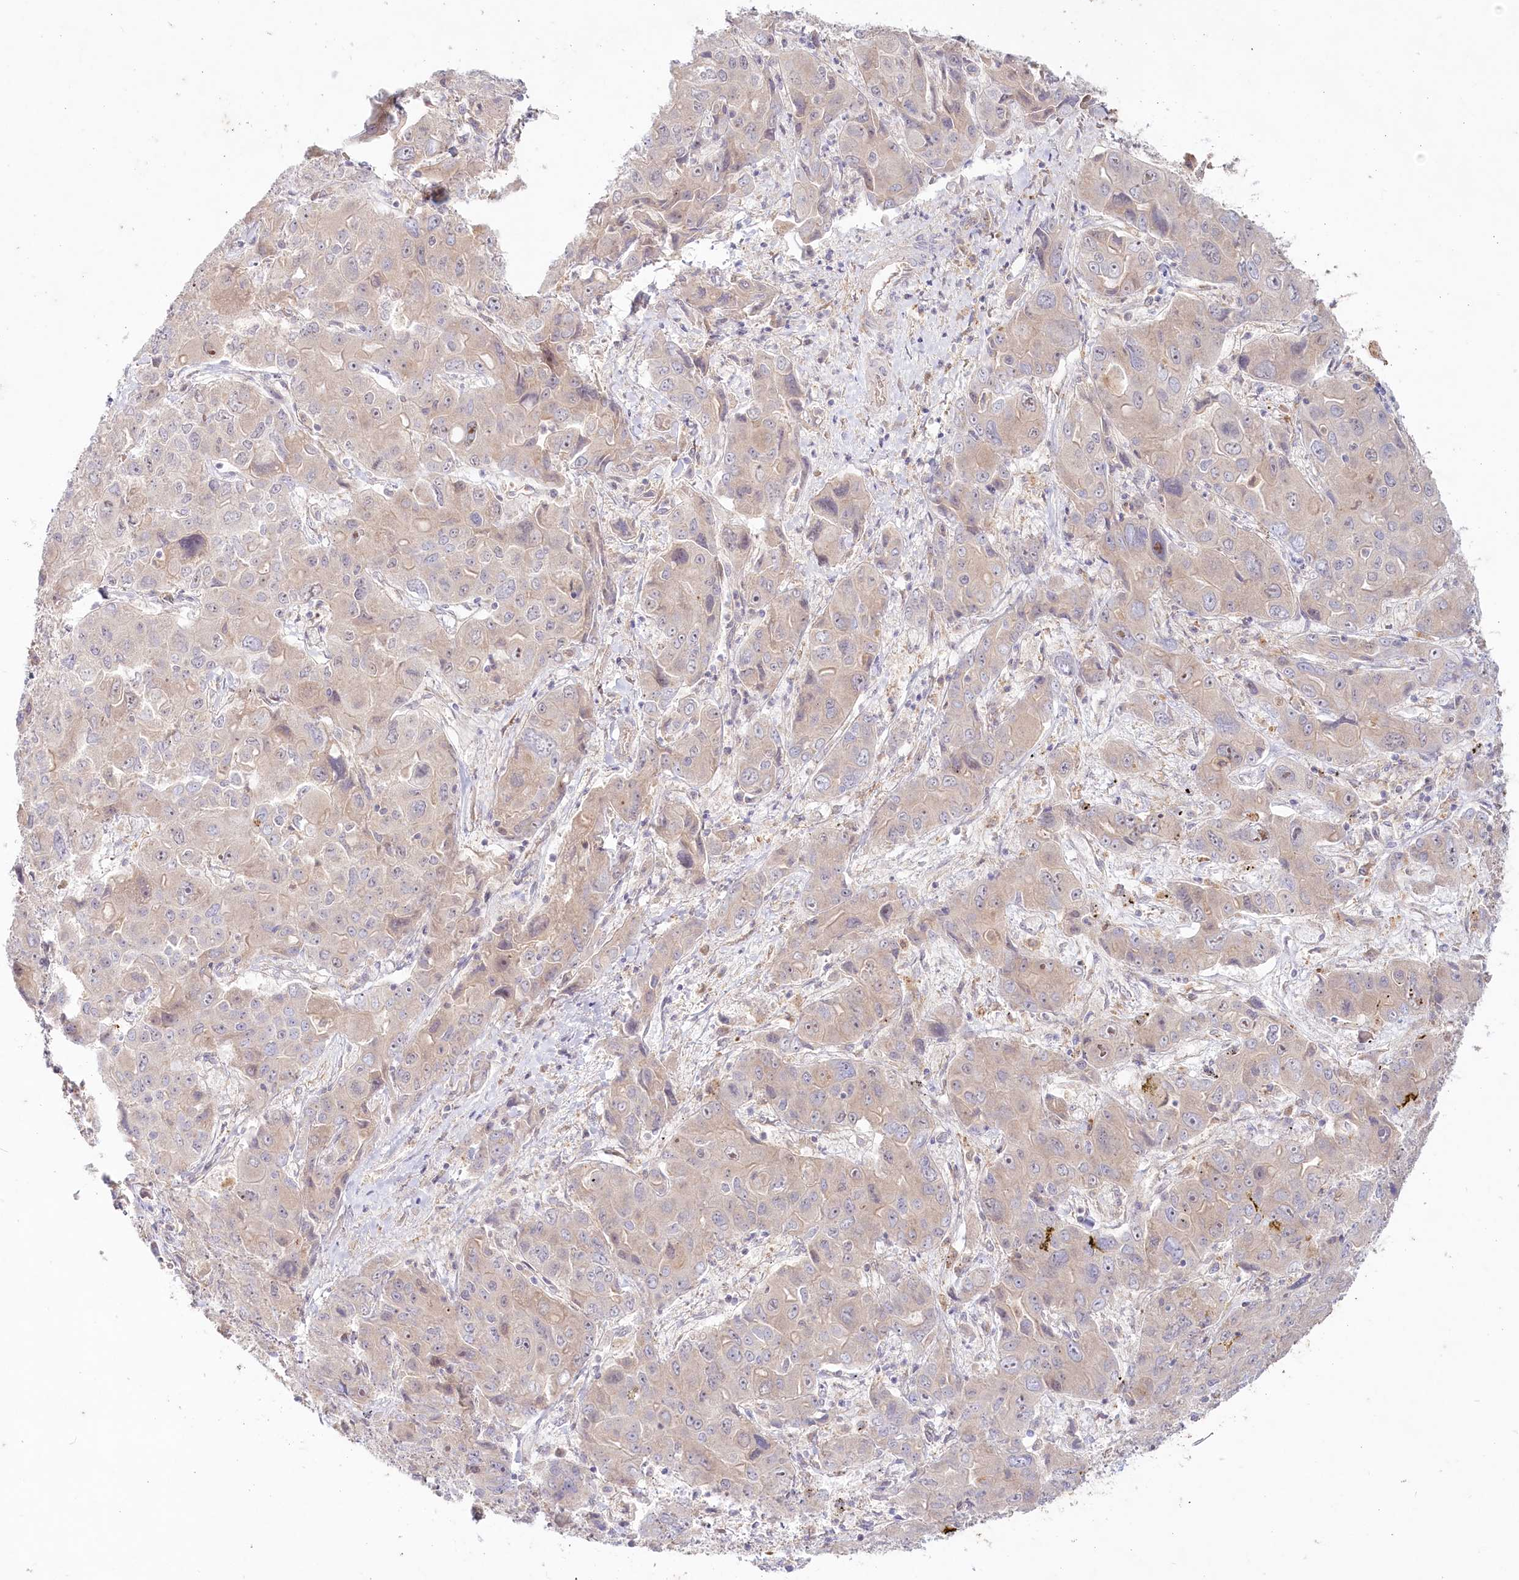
{"staining": {"intensity": "negative", "quantity": "none", "location": "none"}, "tissue": "liver cancer", "cell_type": "Tumor cells", "image_type": "cancer", "snomed": [{"axis": "morphology", "description": "Cholangiocarcinoma"}, {"axis": "topography", "description": "Liver"}], "caption": "Immunohistochemistry photomicrograph of neoplastic tissue: liver cancer (cholangiocarcinoma) stained with DAB displays no significant protein expression in tumor cells.", "gene": "TNIP1", "patient": {"sex": "male", "age": 67}}